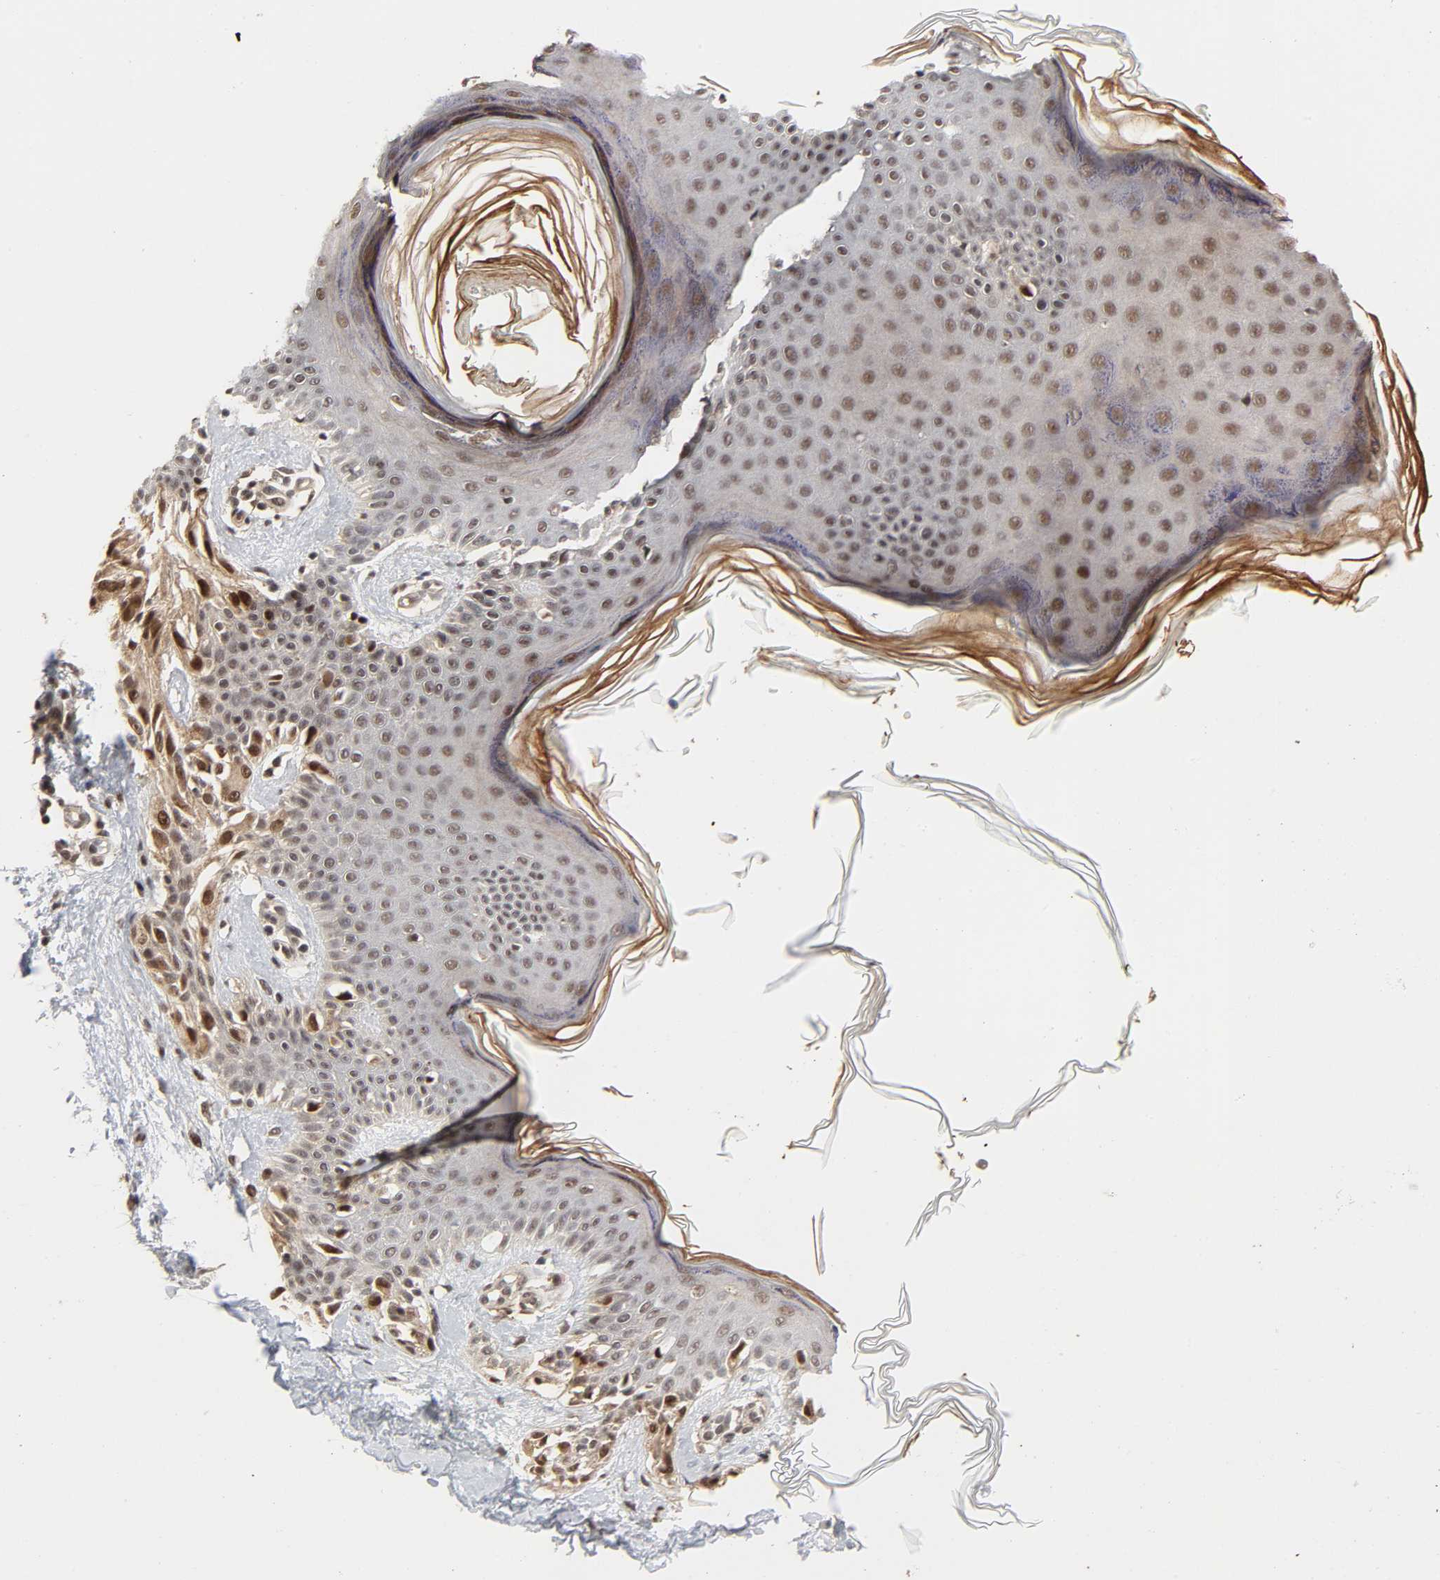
{"staining": {"intensity": "moderate", "quantity": ">75%", "location": "nuclear"}, "tissue": "melanoma", "cell_type": "Tumor cells", "image_type": "cancer", "snomed": [{"axis": "morphology", "description": "Normal tissue, NOS"}, {"axis": "morphology", "description": "Malignant melanoma, NOS"}, {"axis": "topography", "description": "Skin"}], "caption": "Immunohistochemistry (IHC) of melanoma exhibits medium levels of moderate nuclear staining in approximately >75% of tumor cells.", "gene": "ZKSCAN8", "patient": {"sex": "male", "age": 83}}